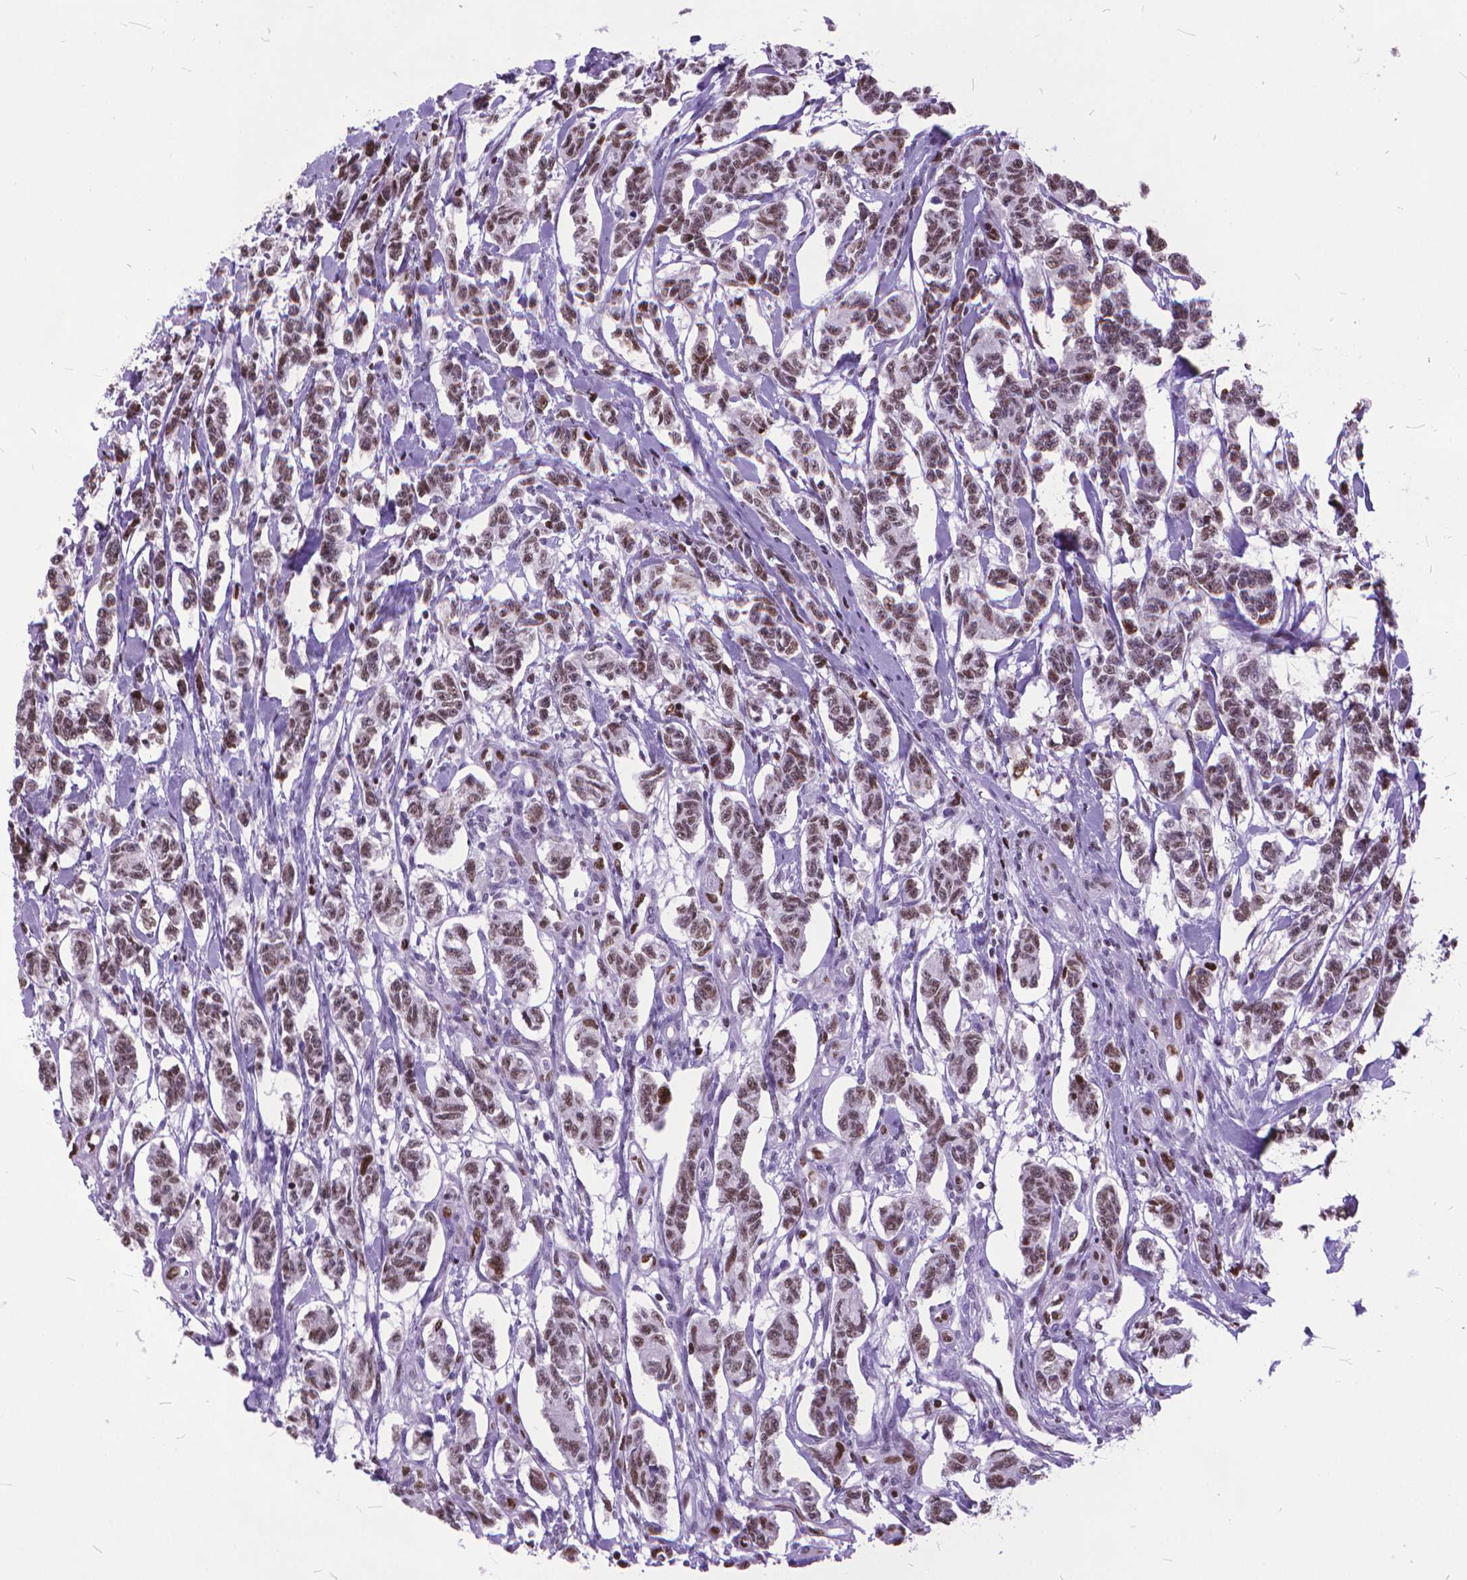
{"staining": {"intensity": "moderate", "quantity": ">75%", "location": "nuclear"}, "tissue": "carcinoid", "cell_type": "Tumor cells", "image_type": "cancer", "snomed": [{"axis": "morphology", "description": "Carcinoid, malignant, NOS"}, {"axis": "topography", "description": "Kidney"}], "caption": "Brown immunohistochemical staining in malignant carcinoid exhibits moderate nuclear positivity in approximately >75% of tumor cells. The protein of interest is stained brown, and the nuclei are stained in blue (DAB IHC with brightfield microscopy, high magnification).", "gene": "POLE4", "patient": {"sex": "female", "age": 41}}